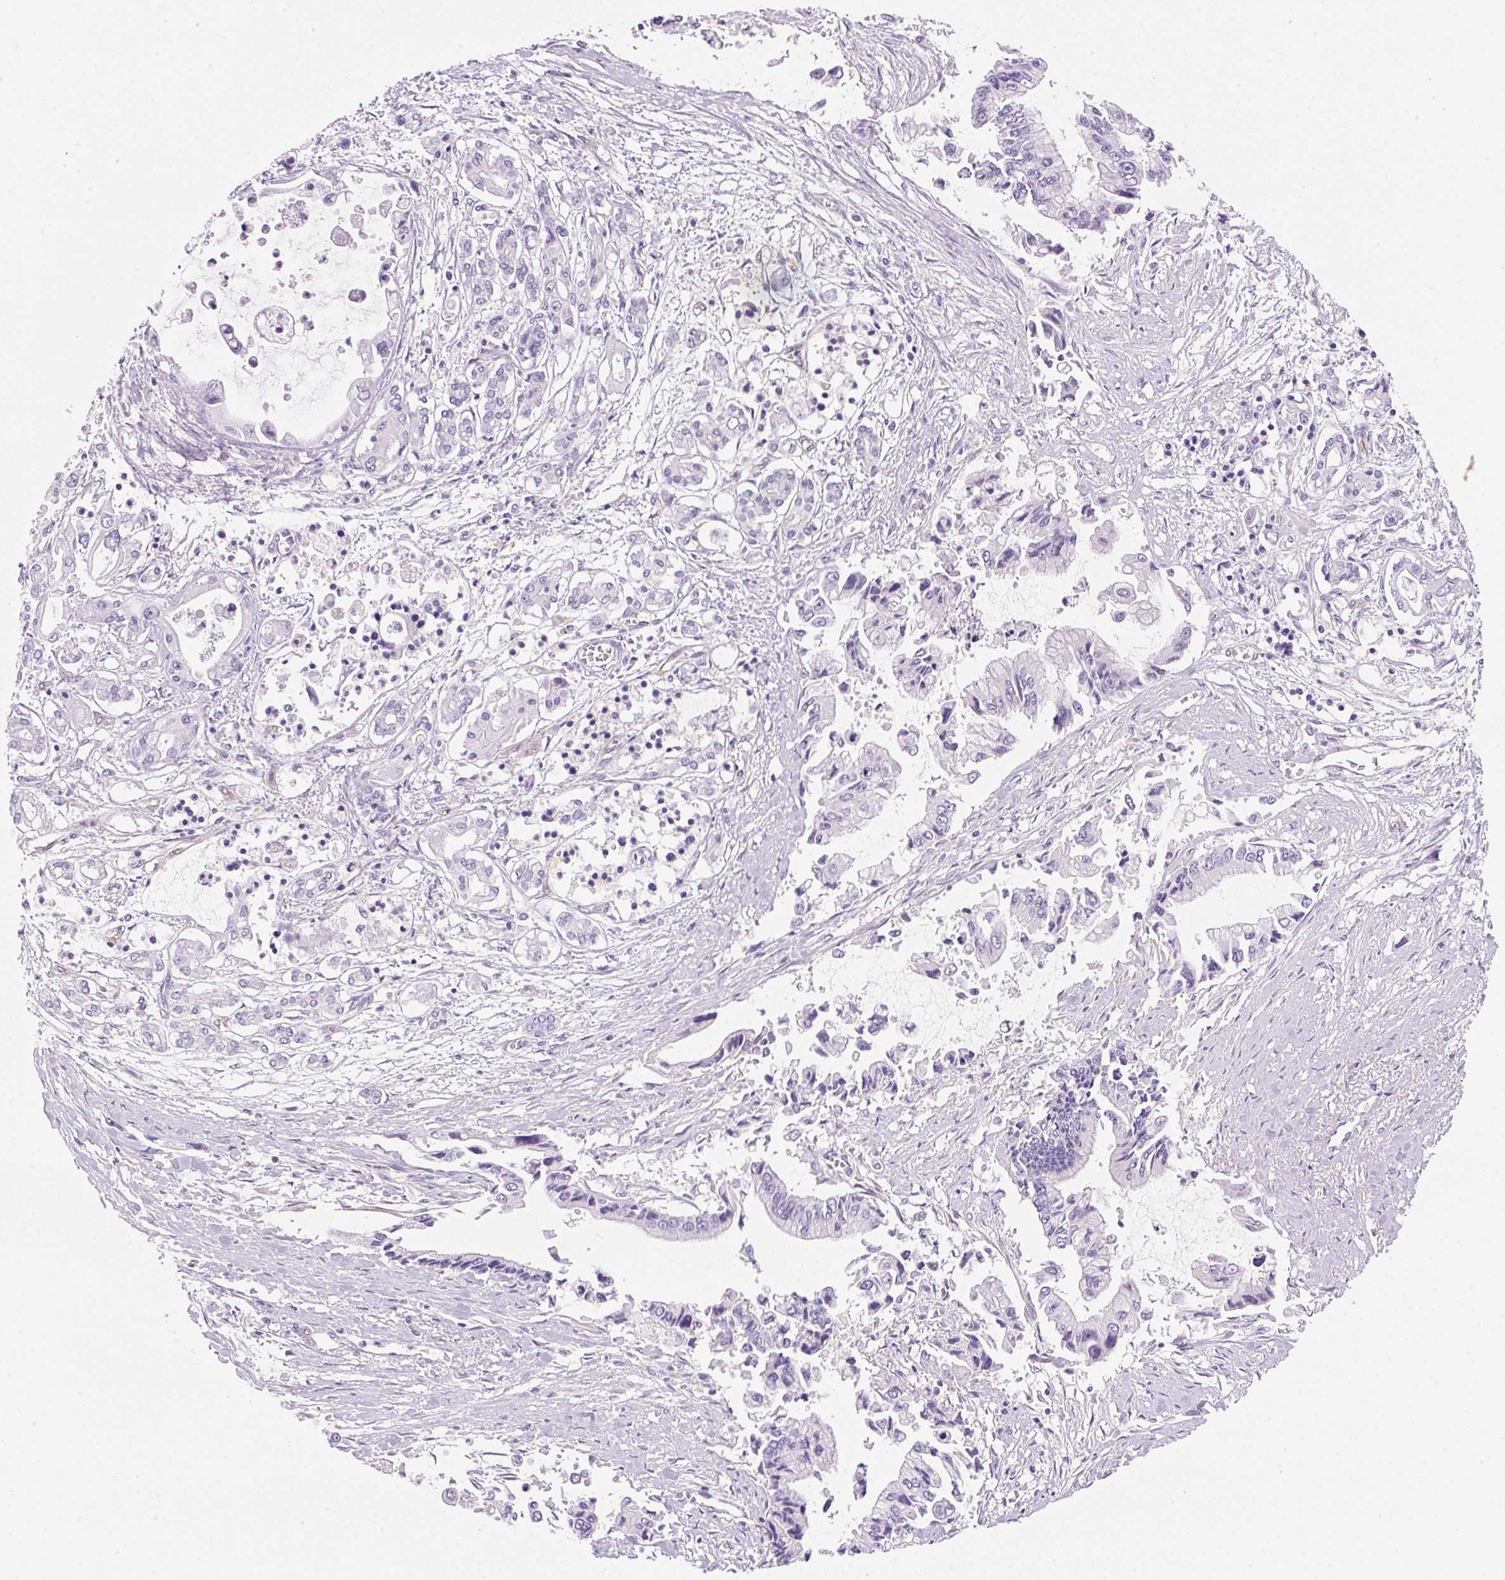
{"staining": {"intensity": "negative", "quantity": "none", "location": "none"}, "tissue": "pancreatic cancer", "cell_type": "Tumor cells", "image_type": "cancer", "snomed": [{"axis": "morphology", "description": "Adenocarcinoma, NOS"}, {"axis": "topography", "description": "Pancreas"}], "caption": "Histopathology image shows no significant protein expression in tumor cells of pancreatic cancer (adenocarcinoma).", "gene": "FABP5", "patient": {"sex": "male", "age": 84}}